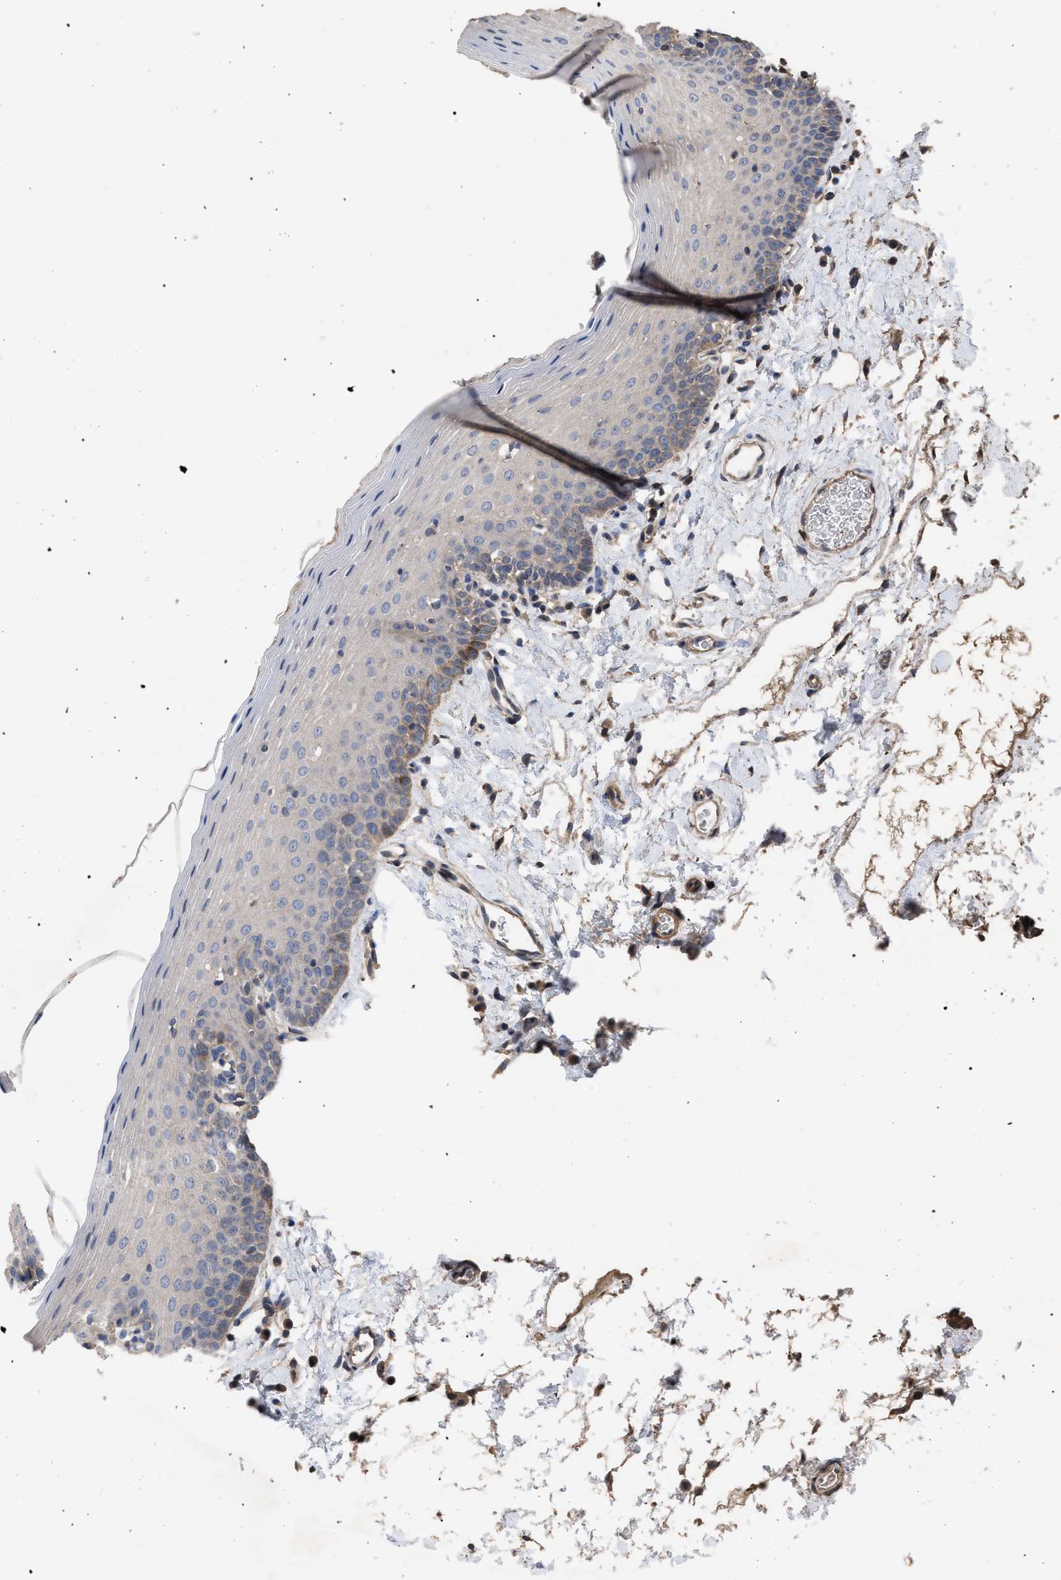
{"staining": {"intensity": "moderate", "quantity": "<25%", "location": "cytoplasmic/membranous"}, "tissue": "oral mucosa", "cell_type": "Squamous epithelial cells", "image_type": "normal", "snomed": [{"axis": "morphology", "description": "Normal tissue, NOS"}, {"axis": "topography", "description": "Oral tissue"}], "caption": "IHC staining of benign oral mucosa, which shows low levels of moderate cytoplasmic/membranous expression in approximately <25% of squamous epithelial cells indicating moderate cytoplasmic/membranous protein positivity. The staining was performed using DAB (brown) for protein detection and nuclei were counterstained in hematoxylin (blue).", "gene": "BTN2A1", "patient": {"sex": "male", "age": 66}}